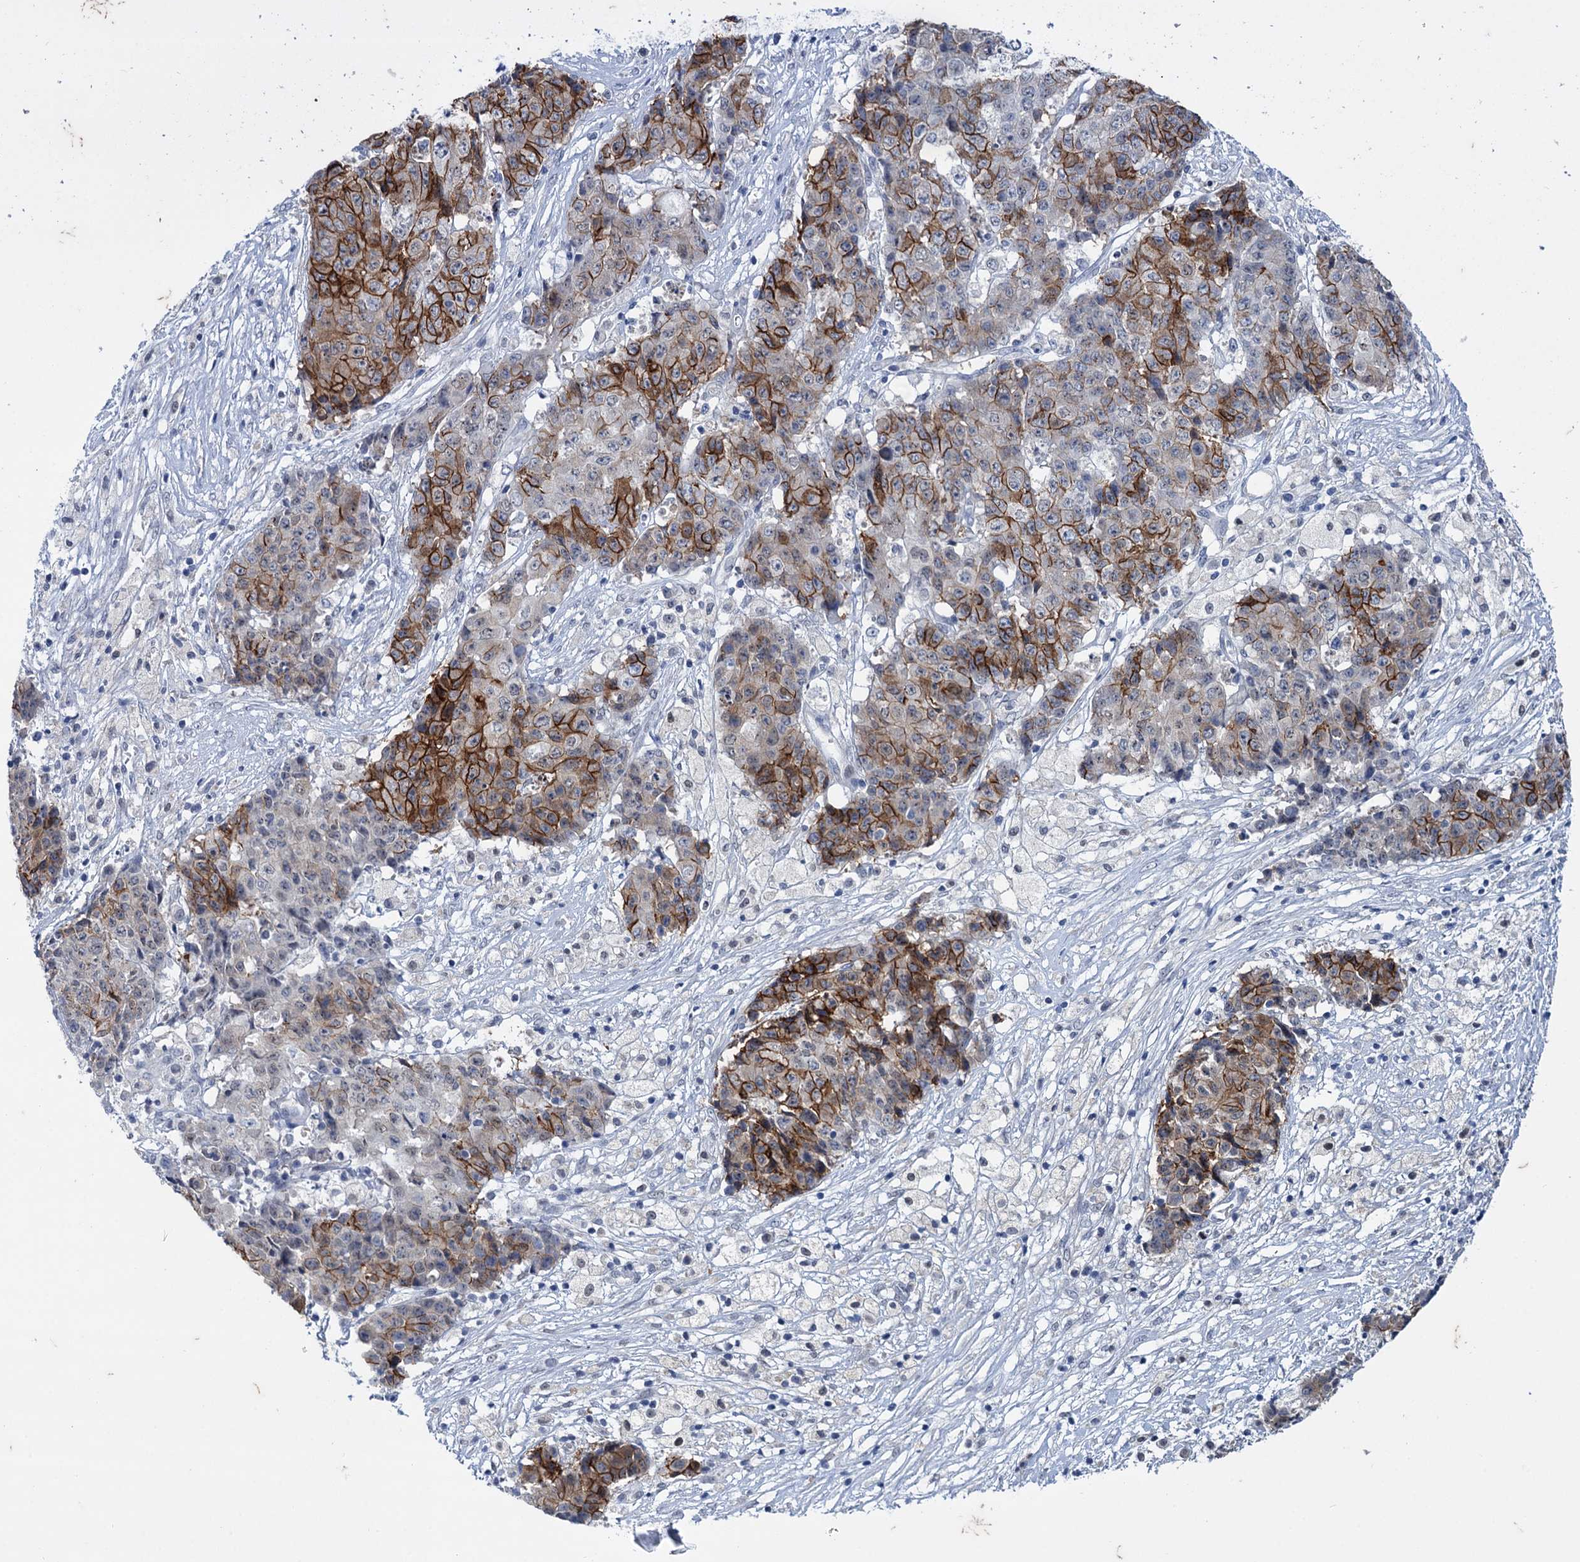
{"staining": {"intensity": "strong", "quantity": "25%-75%", "location": "cytoplasmic/membranous"}, "tissue": "ovarian cancer", "cell_type": "Tumor cells", "image_type": "cancer", "snomed": [{"axis": "morphology", "description": "Carcinoma, endometroid"}, {"axis": "topography", "description": "Ovary"}], "caption": "A histopathology image showing strong cytoplasmic/membranous staining in approximately 25%-75% of tumor cells in ovarian cancer (endometroid carcinoma), as visualized by brown immunohistochemical staining.", "gene": "MID1IP1", "patient": {"sex": "female", "age": 42}}